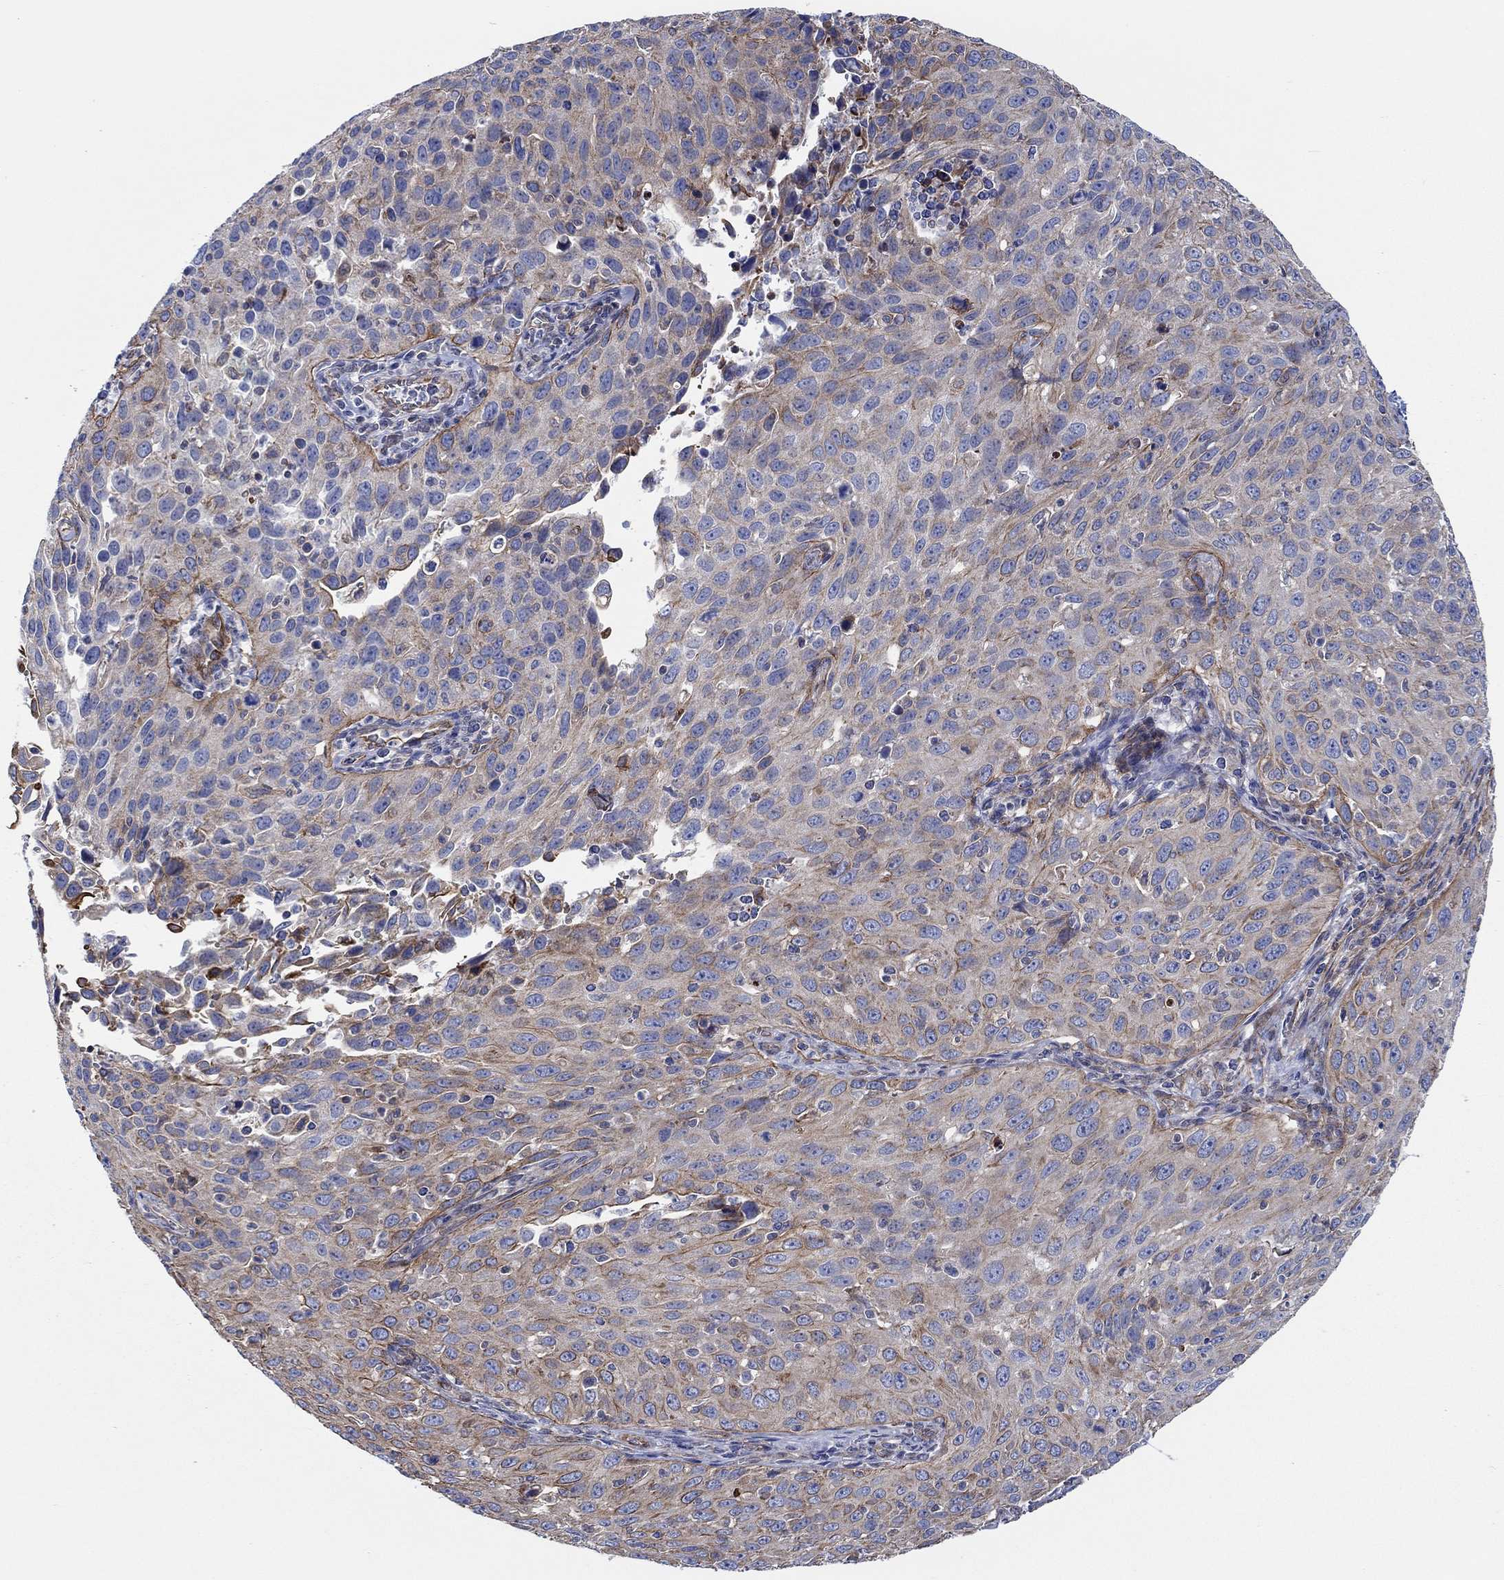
{"staining": {"intensity": "moderate", "quantity": "<25%", "location": "cytoplasmic/membranous"}, "tissue": "cervical cancer", "cell_type": "Tumor cells", "image_type": "cancer", "snomed": [{"axis": "morphology", "description": "Squamous cell carcinoma, NOS"}, {"axis": "topography", "description": "Cervix"}], "caption": "Human squamous cell carcinoma (cervical) stained for a protein (brown) demonstrates moderate cytoplasmic/membranous positive staining in approximately <25% of tumor cells.", "gene": "FMN1", "patient": {"sex": "female", "age": 26}}